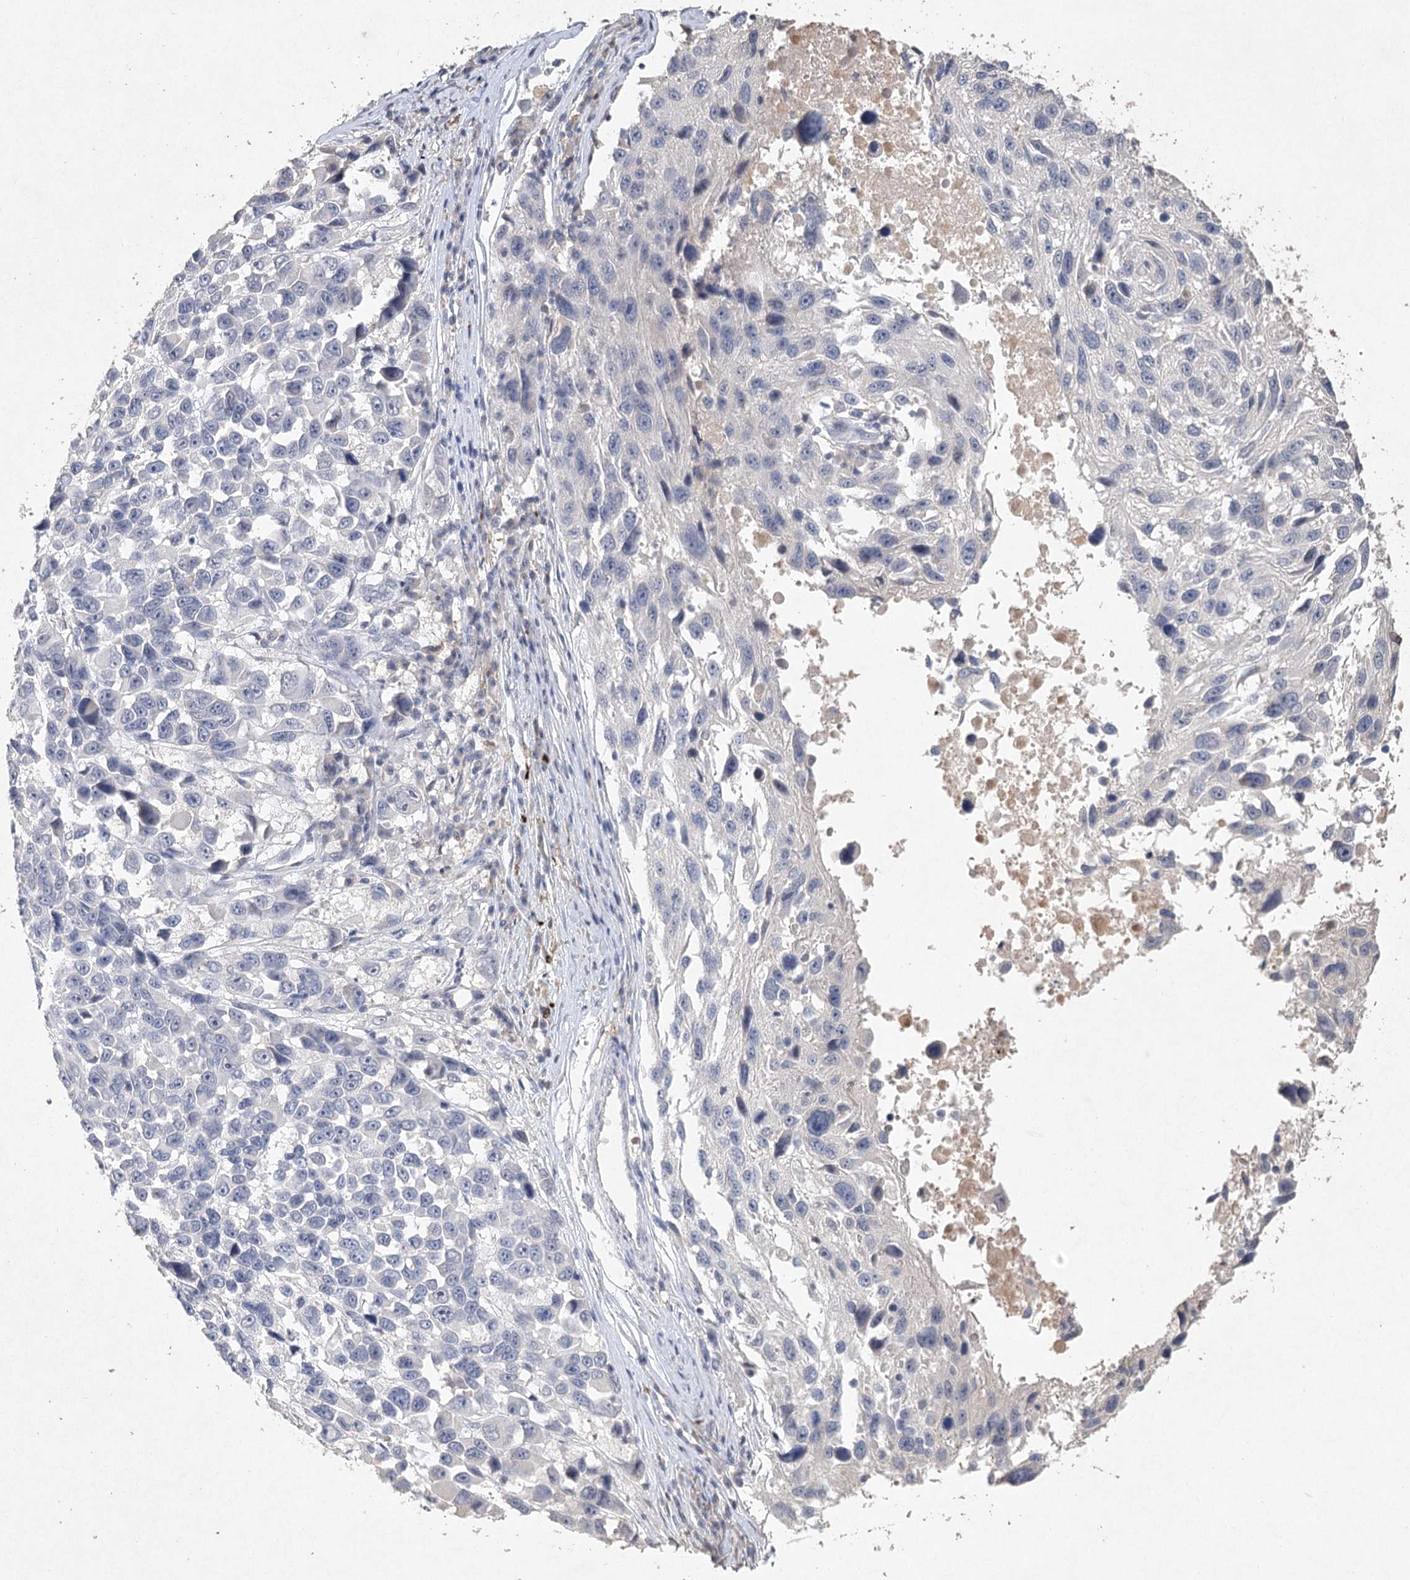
{"staining": {"intensity": "negative", "quantity": "none", "location": "none"}, "tissue": "melanoma", "cell_type": "Tumor cells", "image_type": "cancer", "snomed": [{"axis": "morphology", "description": "Malignant melanoma, NOS"}, {"axis": "topography", "description": "Skin"}], "caption": "Immunohistochemical staining of melanoma exhibits no significant staining in tumor cells. (Stains: DAB IHC with hematoxylin counter stain, Microscopy: brightfield microscopy at high magnification).", "gene": "ARSI", "patient": {"sex": "male", "age": 53}}